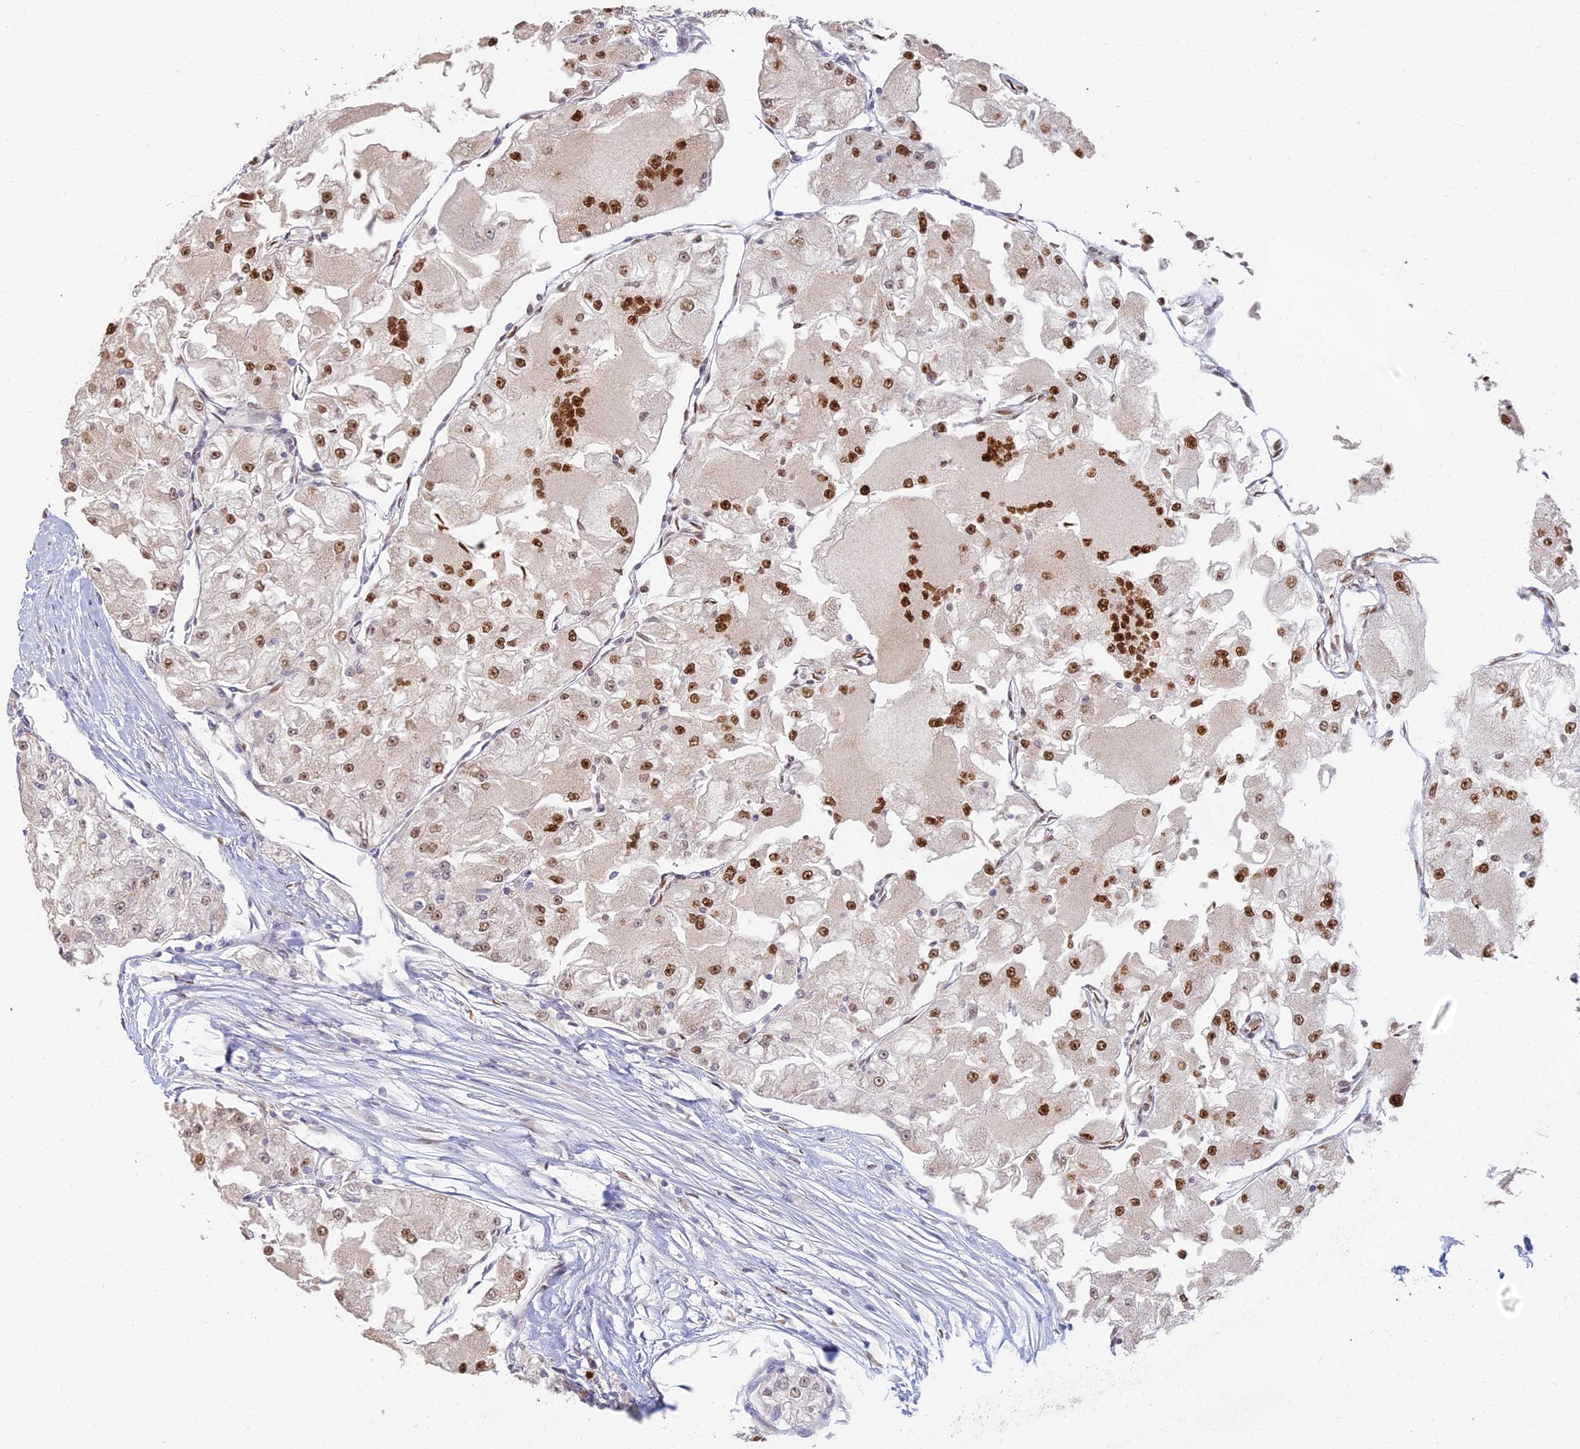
{"staining": {"intensity": "strong", "quantity": ">75%", "location": "nuclear"}, "tissue": "renal cancer", "cell_type": "Tumor cells", "image_type": "cancer", "snomed": [{"axis": "morphology", "description": "Adenocarcinoma, NOS"}, {"axis": "topography", "description": "Kidney"}], "caption": "DAB (3,3'-diaminobenzidine) immunohistochemical staining of human renal cancer (adenocarcinoma) demonstrates strong nuclear protein staining in approximately >75% of tumor cells. Using DAB (brown) and hematoxylin (blue) stains, captured at high magnification using brightfield microscopy.", "gene": "ABHD17A", "patient": {"sex": "female", "age": 72}}